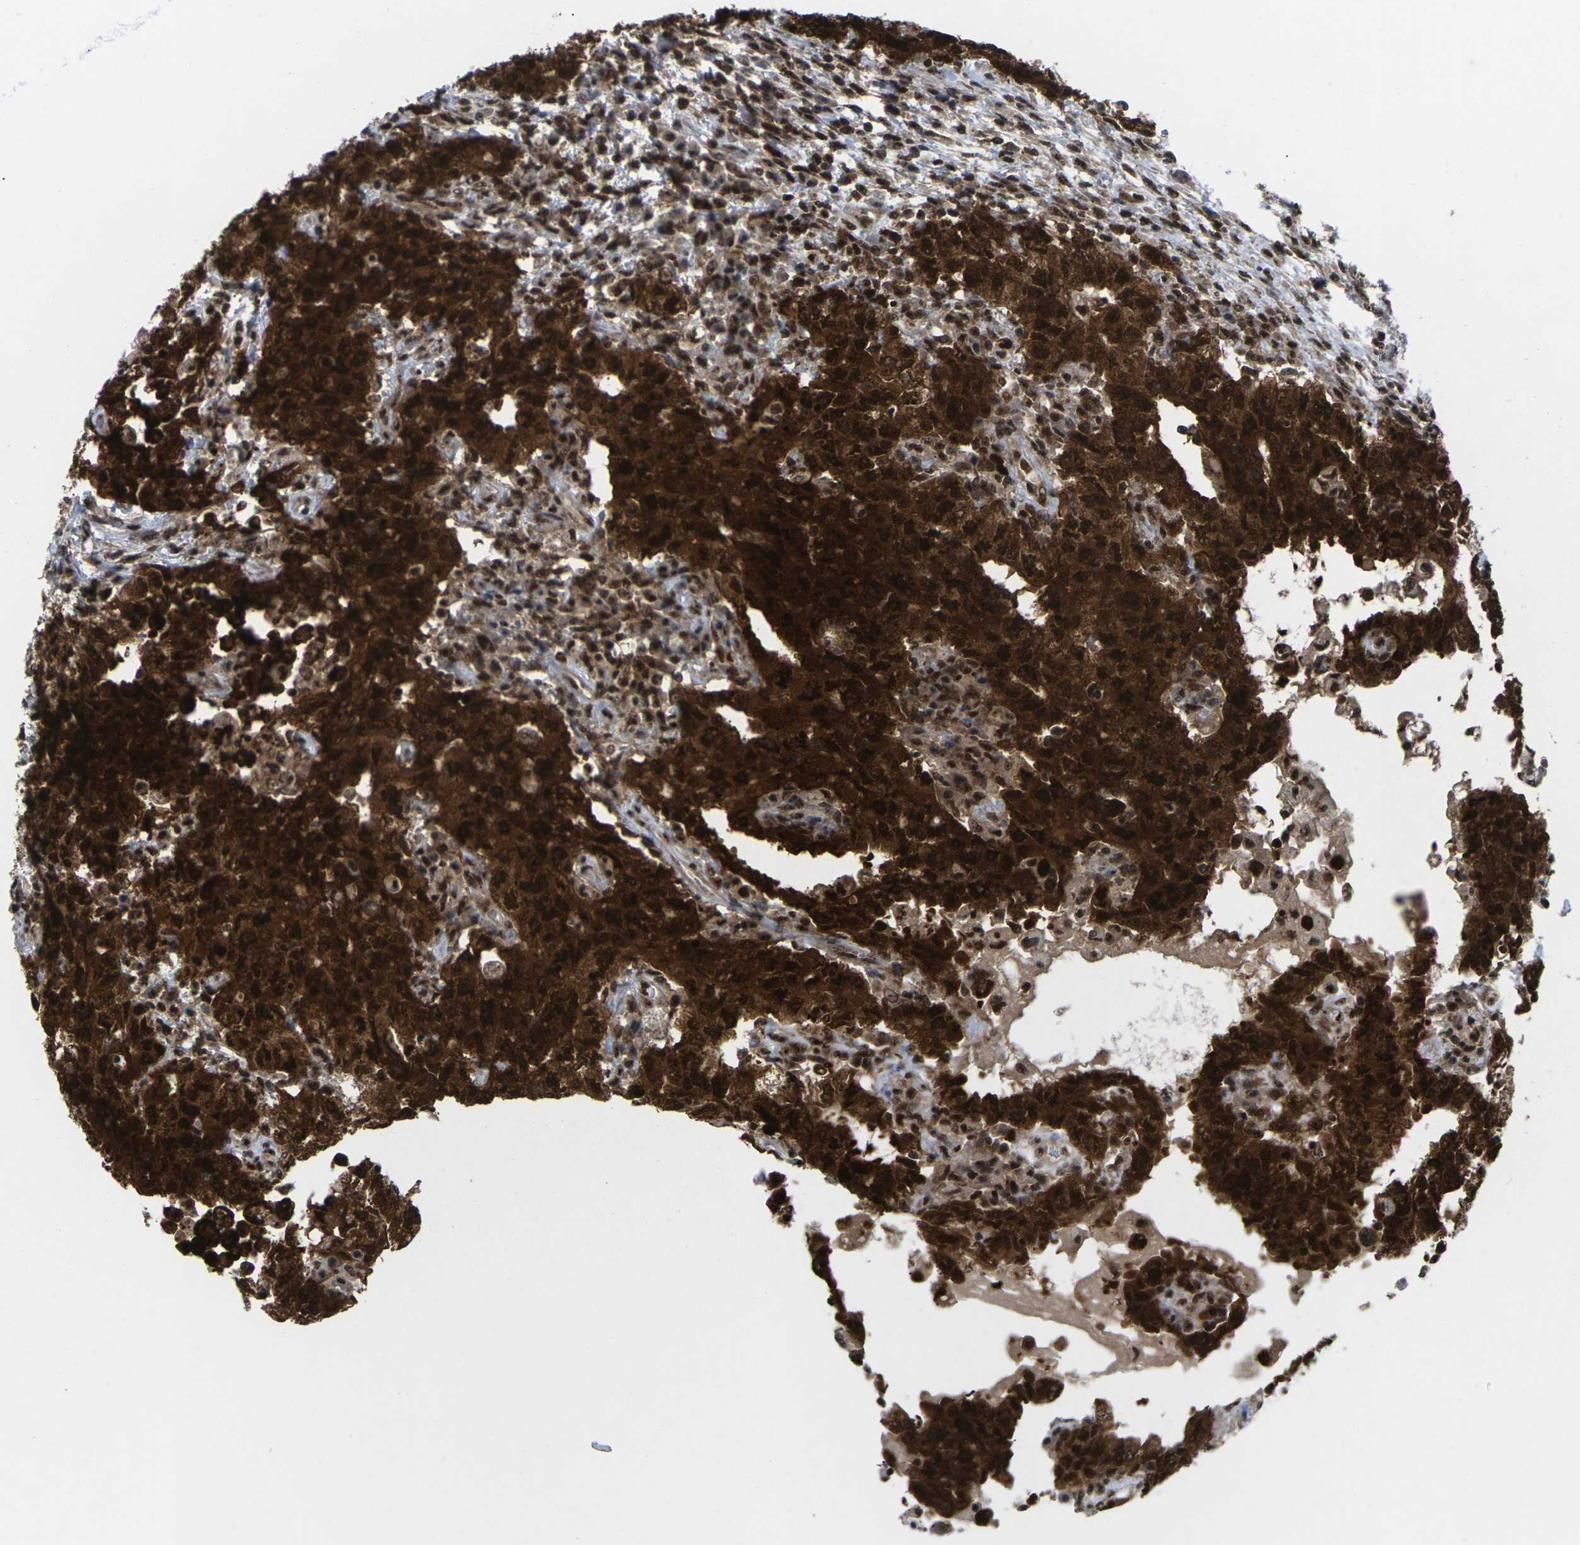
{"staining": {"intensity": "strong", "quantity": ">75%", "location": "cytoplasmic/membranous,nuclear"}, "tissue": "testis cancer", "cell_type": "Tumor cells", "image_type": "cancer", "snomed": [{"axis": "morphology", "description": "Carcinoma, Embryonal, NOS"}, {"axis": "topography", "description": "Testis"}], "caption": "DAB immunohistochemical staining of human testis embryonal carcinoma demonstrates strong cytoplasmic/membranous and nuclear protein expression in about >75% of tumor cells.", "gene": "MAGOH", "patient": {"sex": "male", "age": 26}}